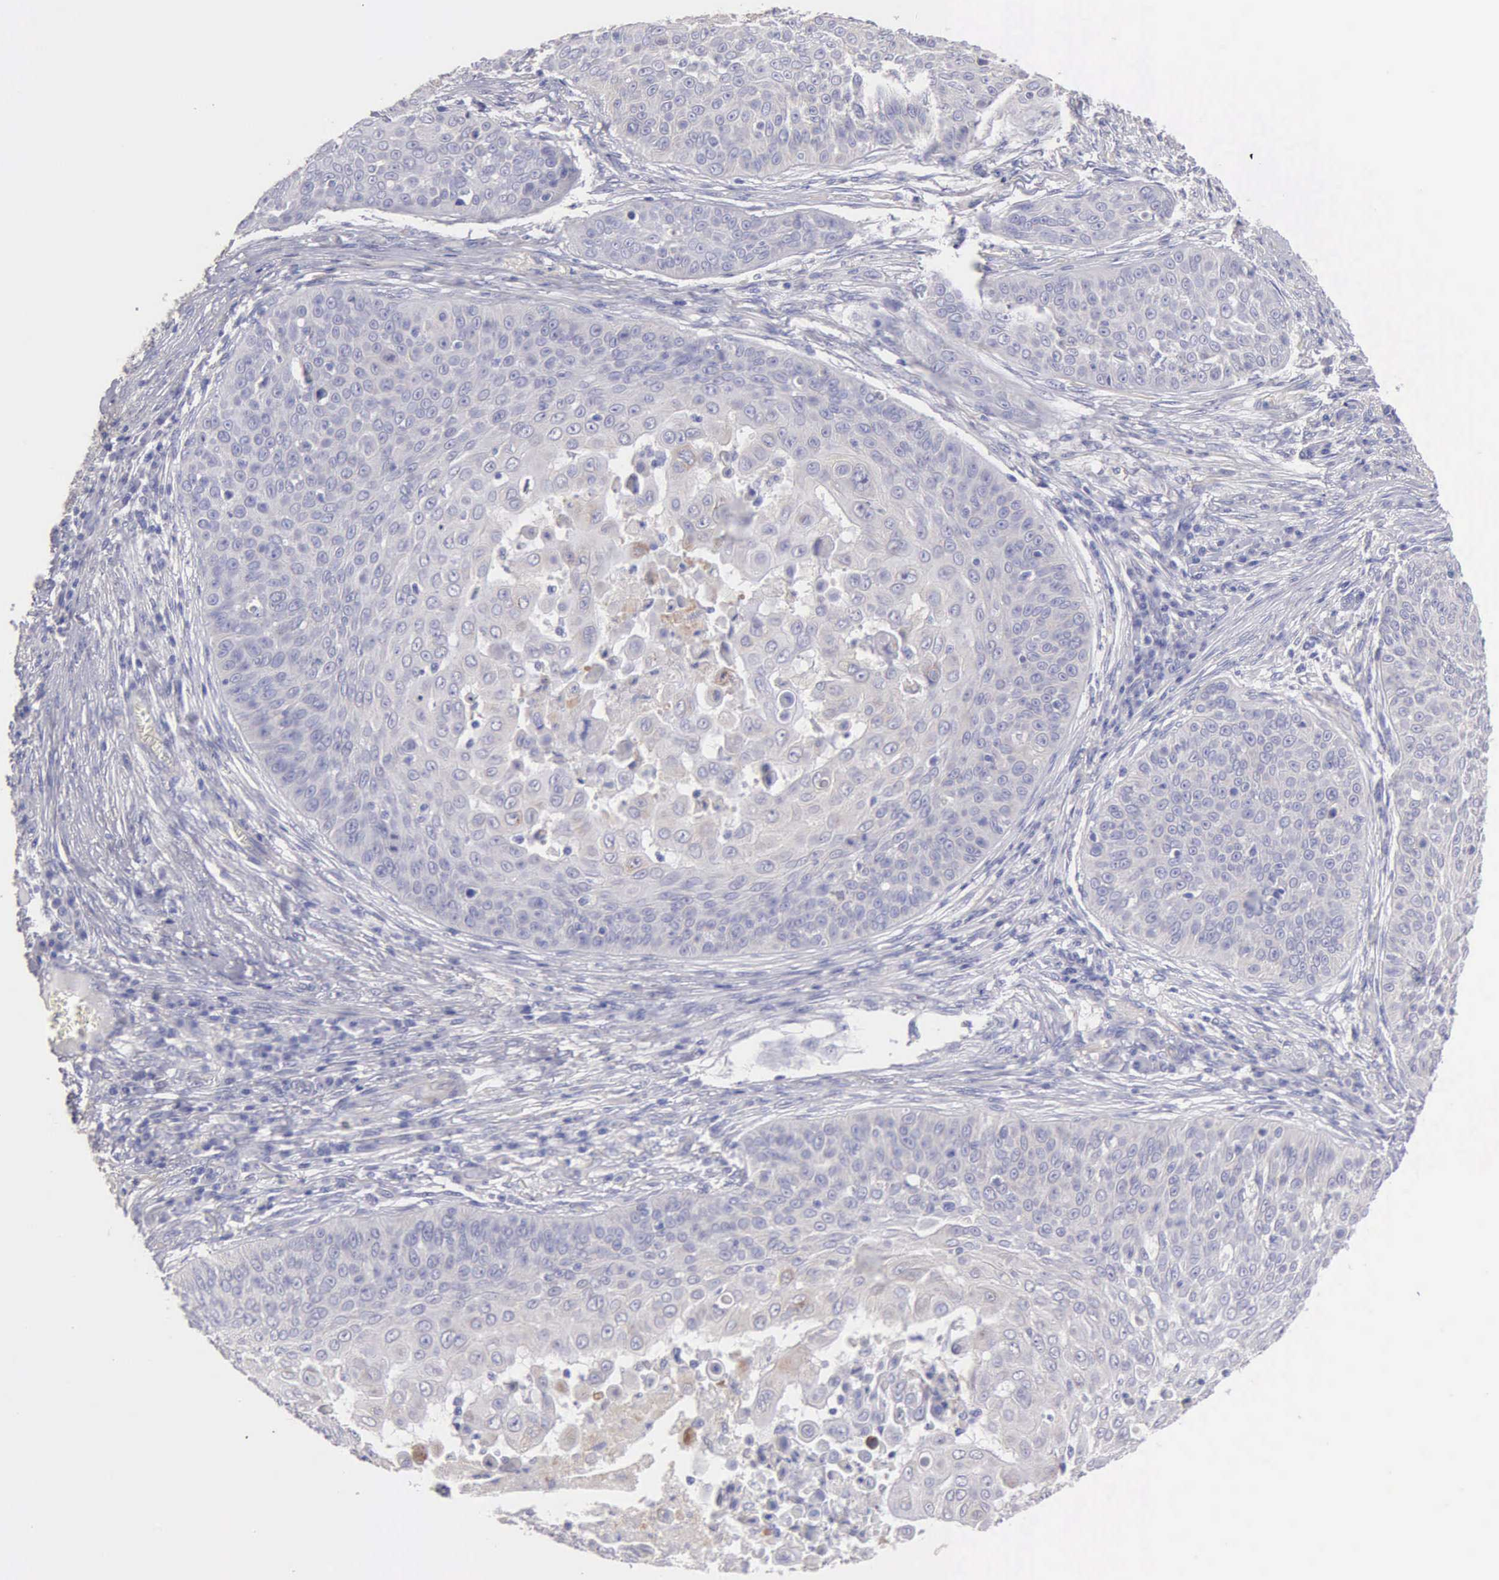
{"staining": {"intensity": "weak", "quantity": "<25%", "location": "cytoplasmic/membranous"}, "tissue": "skin cancer", "cell_type": "Tumor cells", "image_type": "cancer", "snomed": [{"axis": "morphology", "description": "Squamous cell carcinoma, NOS"}, {"axis": "topography", "description": "Skin"}], "caption": "Tumor cells show no significant staining in skin cancer (squamous cell carcinoma).", "gene": "APP", "patient": {"sex": "male", "age": 82}}